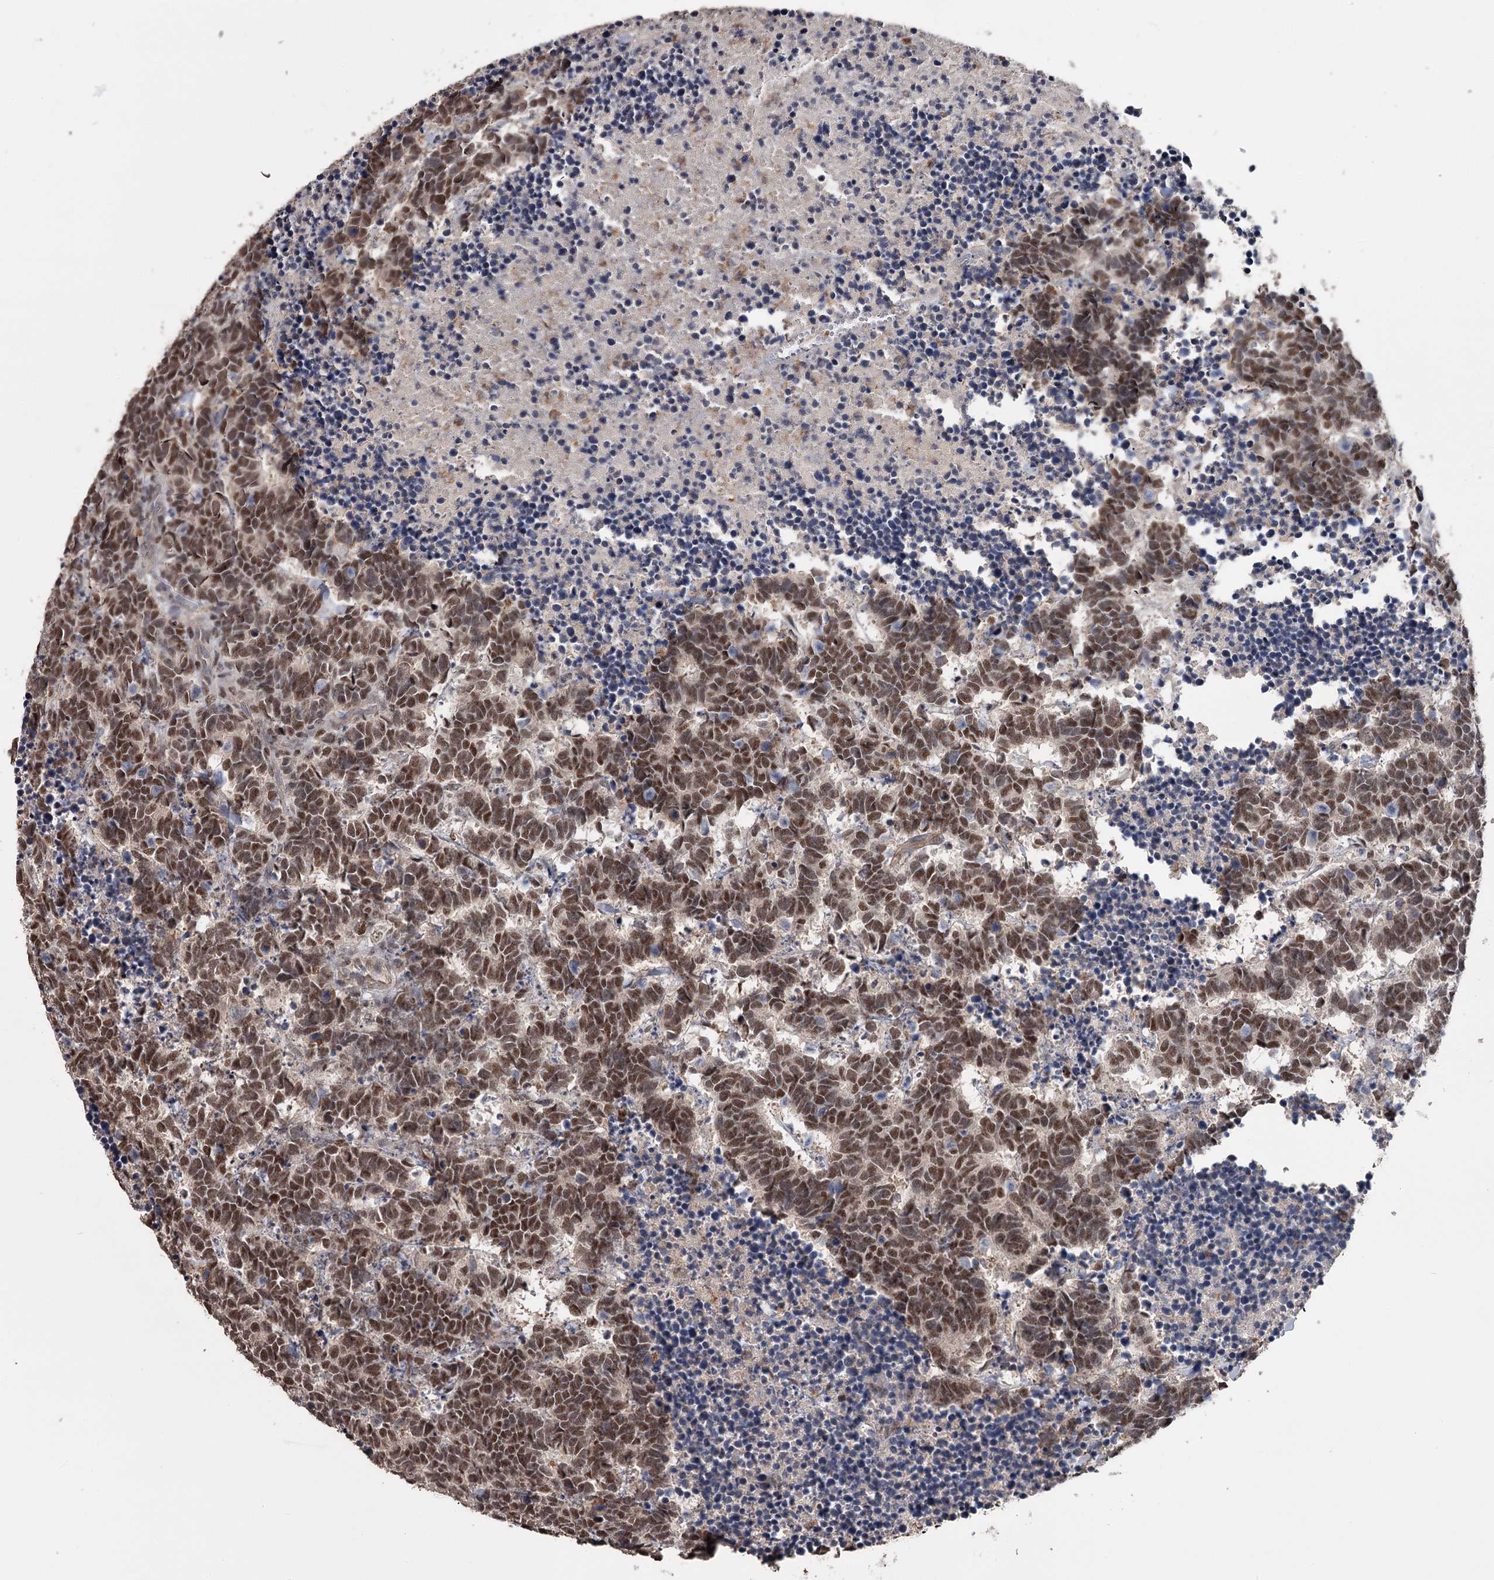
{"staining": {"intensity": "moderate", "quantity": ">75%", "location": "nuclear"}, "tissue": "carcinoid", "cell_type": "Tumor cells", "image_type": "cancer", "snomed": [{"axis": "morphology", "description": "Carcinoma, NOS"}, {"axis": "morphology", "description": "Carcinoid, malignant, NOS"}, {"axis": "topography", "description": "Urinary bladder"}], "caption": "Carcinoma stained with DAB (3,3'-diaminobenzidine) immunohistochemistry shows medium levels of moderate nuclear staining in approximately >75% of tumor cells.", "gene": "PRPF40B", "patient": {"sex": "male", "age": 57}}